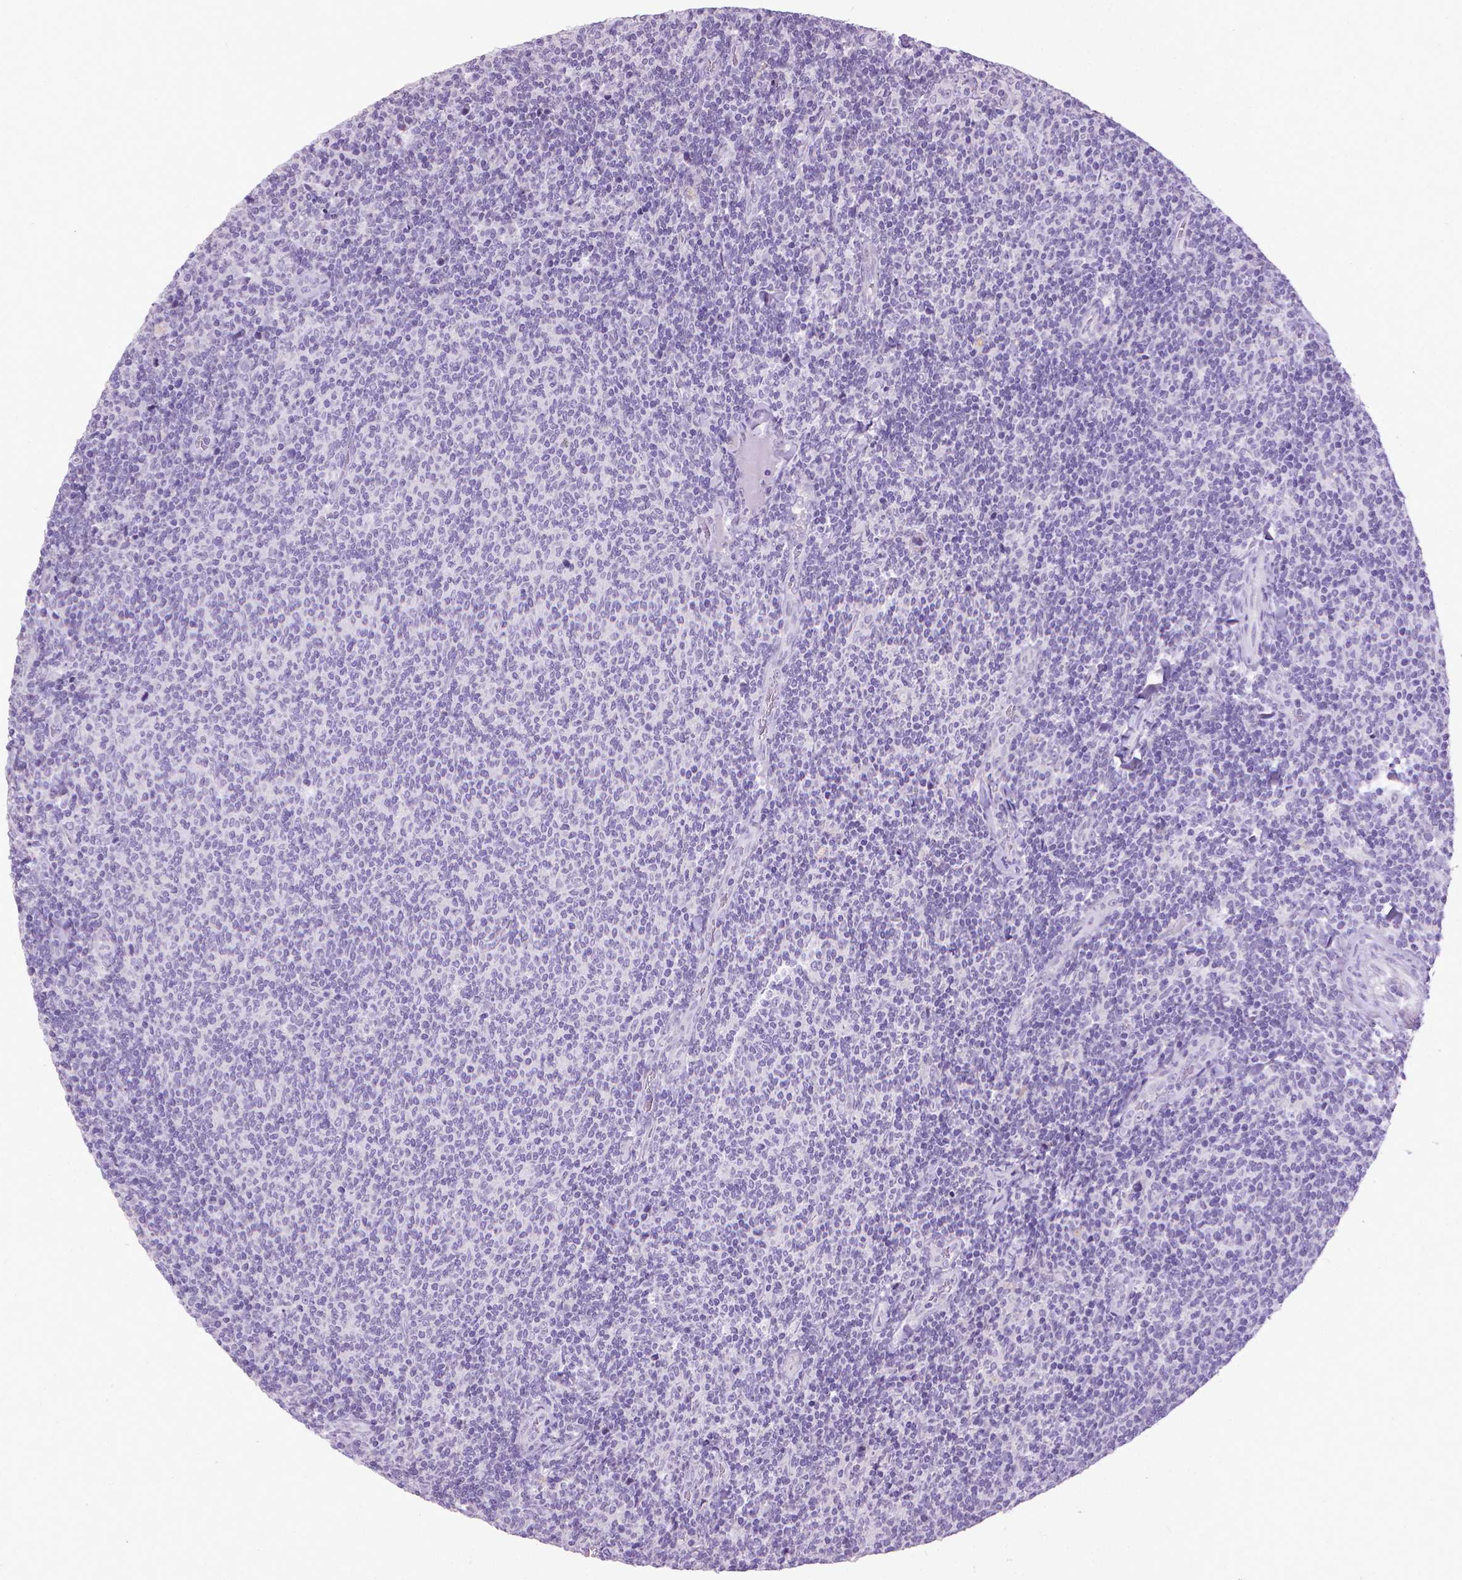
{"staining": {"intensity": "negative", "quantity": "none", "location": "none"}, "tissue": "lymphoma", "cell_type": "Tumor cells", "image_type": "cancer", "snomed": [{"axis": "morphology", "description": "Malignant lymphoma, non-Hodgkin's type, Low grade"}, {"axis": "topography", "description": "Lymph node"}], "caption": "Lymphoma stained for a protein using IHC exhibits no positivity tumor cells.", "gene": "KRT5", "patient": {"sex": "male", "age": 52}}